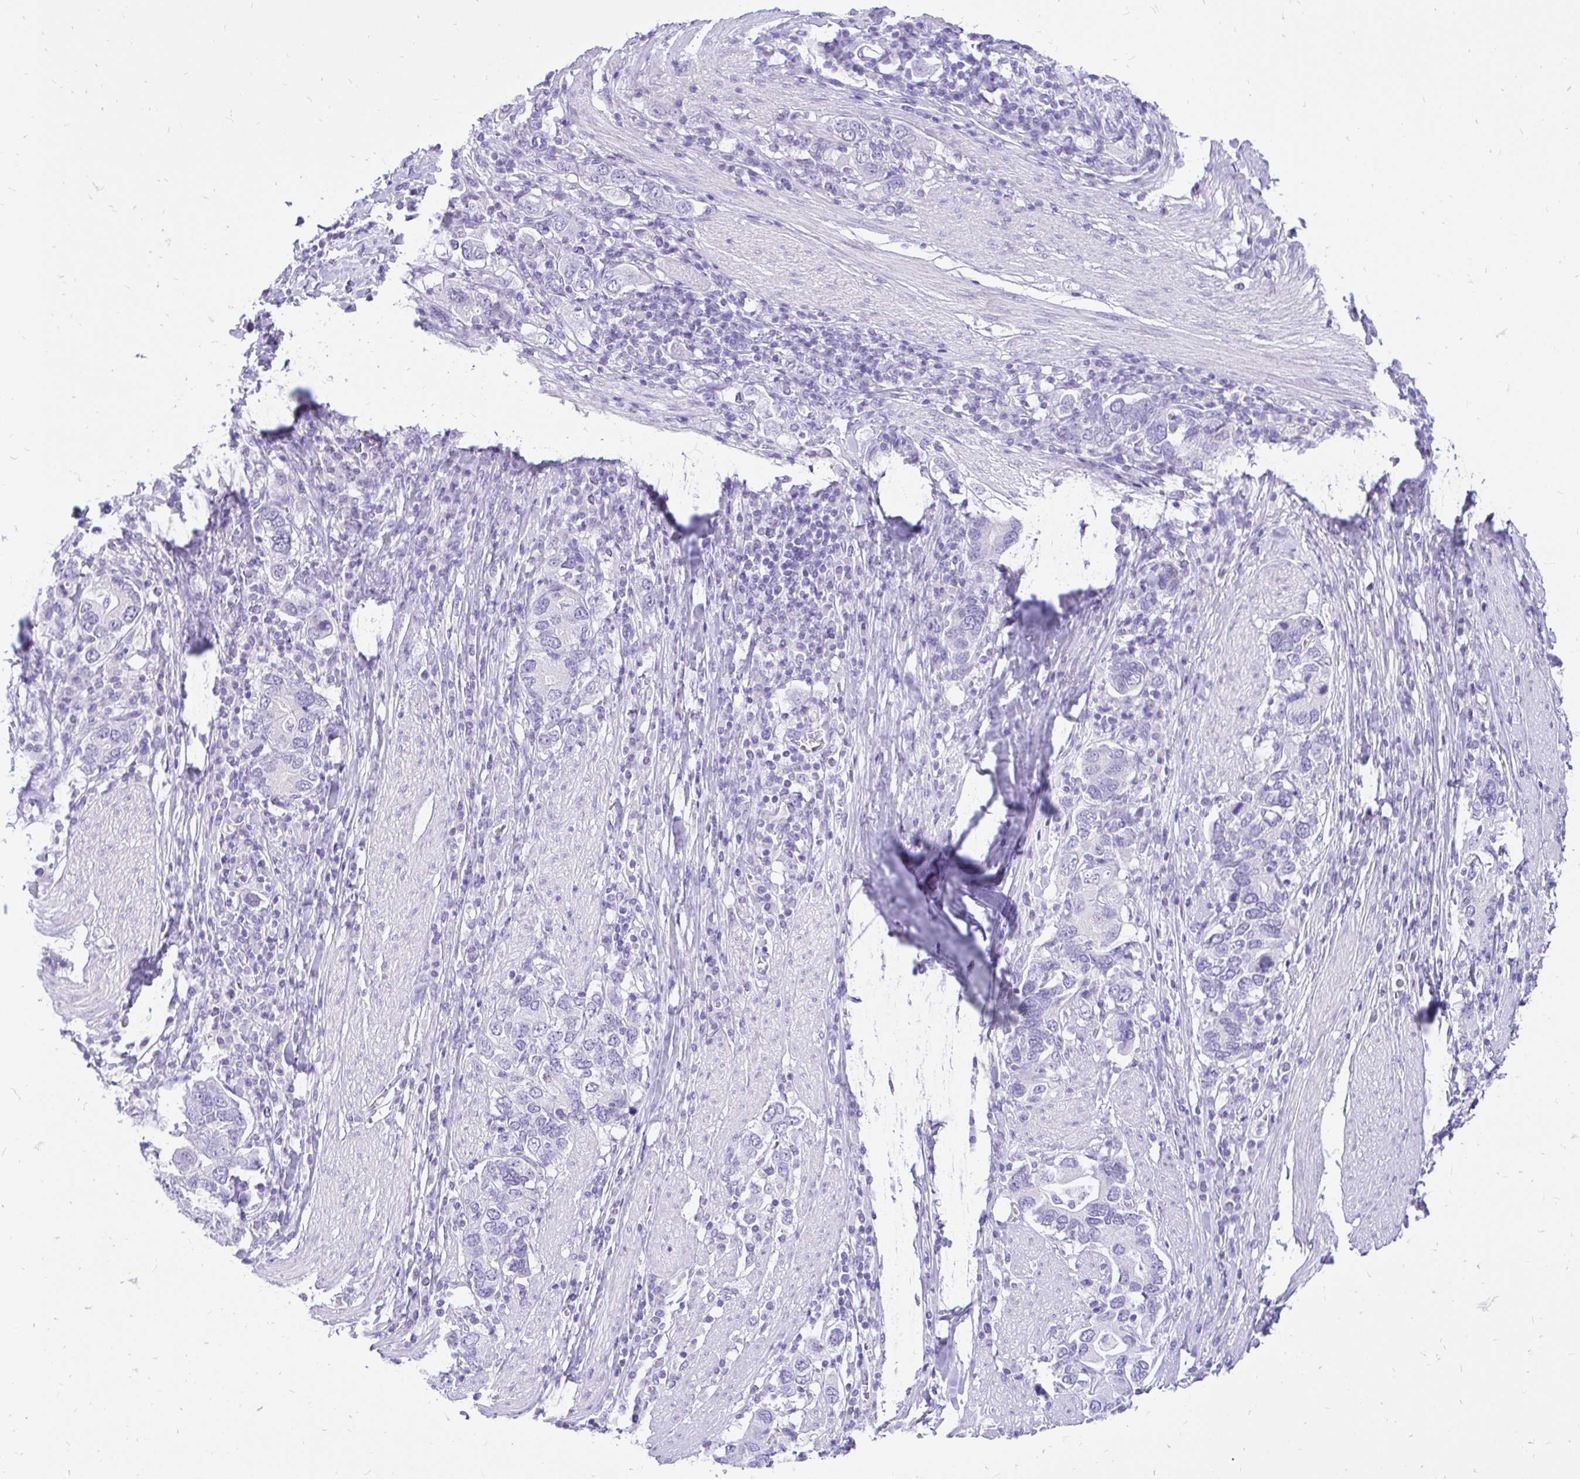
{"staining": {"intensity": "negative", "quantity": "none", "location": "none"}, "tissue": "stomach cancer", "cell_type": "Tumor cells", "image_type": "cancer", "snomed": [{"axis": "morphology", "description": "Adenocarcinoma, NOS"}, {"axis": "topography", "description": "Stomach, upper"}, {"axis": "topography", "description": "Stomach"}], "caption": "An image of stomach adenocarcinoma stained for a protein reveals no brown staining in tumor cells.", "gene": "FATE1", "patient": {"sex": "male", "age": 62}}